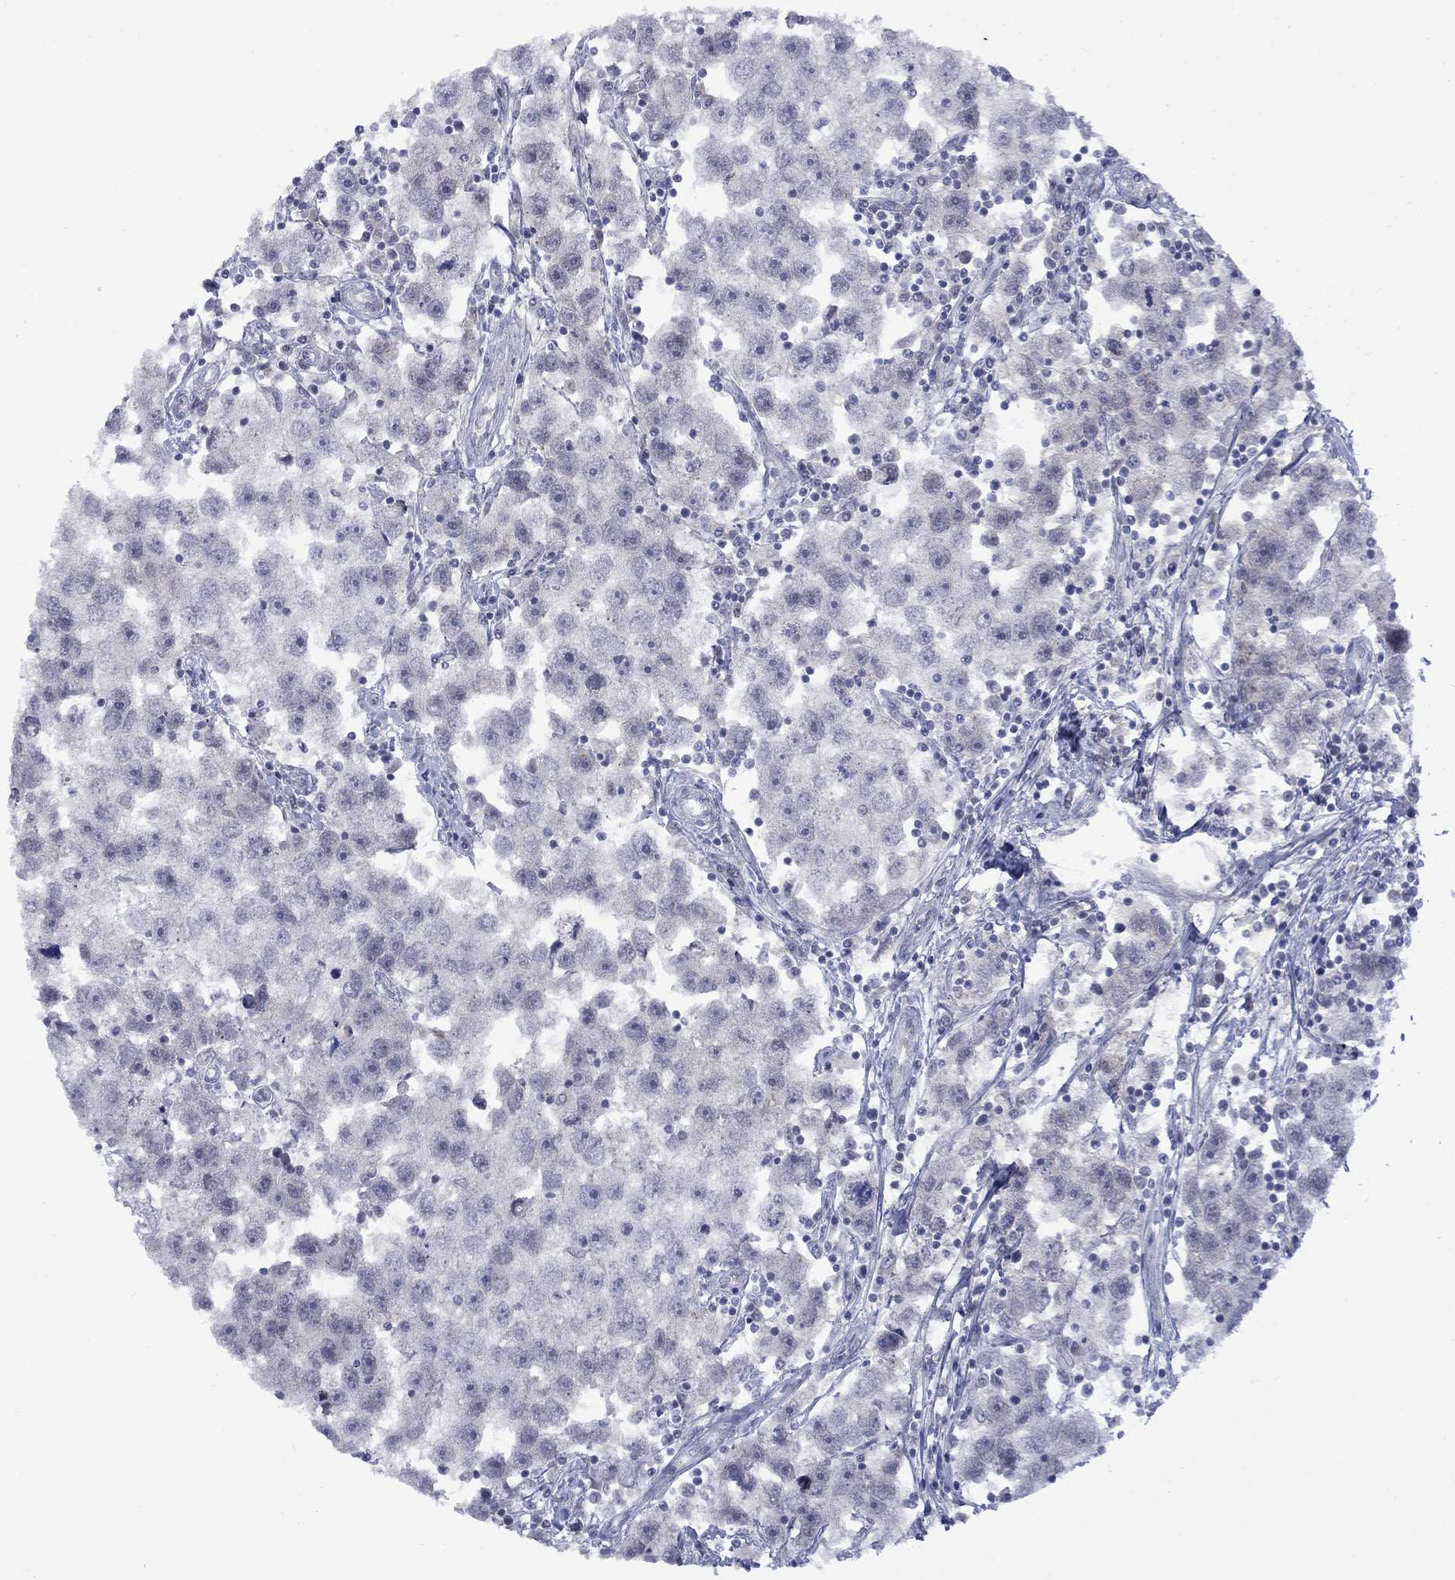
{"staining": {"intensity": "negative", "quantity": "none", "location": "none"}, "tissue": "testis cancer", "cell_type": "Tumor cells", "image_type": "cancer", "snomed": [{"axis": "morphology", "description": "Seminoma, NOS"}, {"axis": "topography", "description": "Testis"}], "caption": "The micrograph demonstrates no significant staining in tumor cells of testis seminoma.", "gene": "NSMF", "patient": {"sex": "male", "age": 30}}